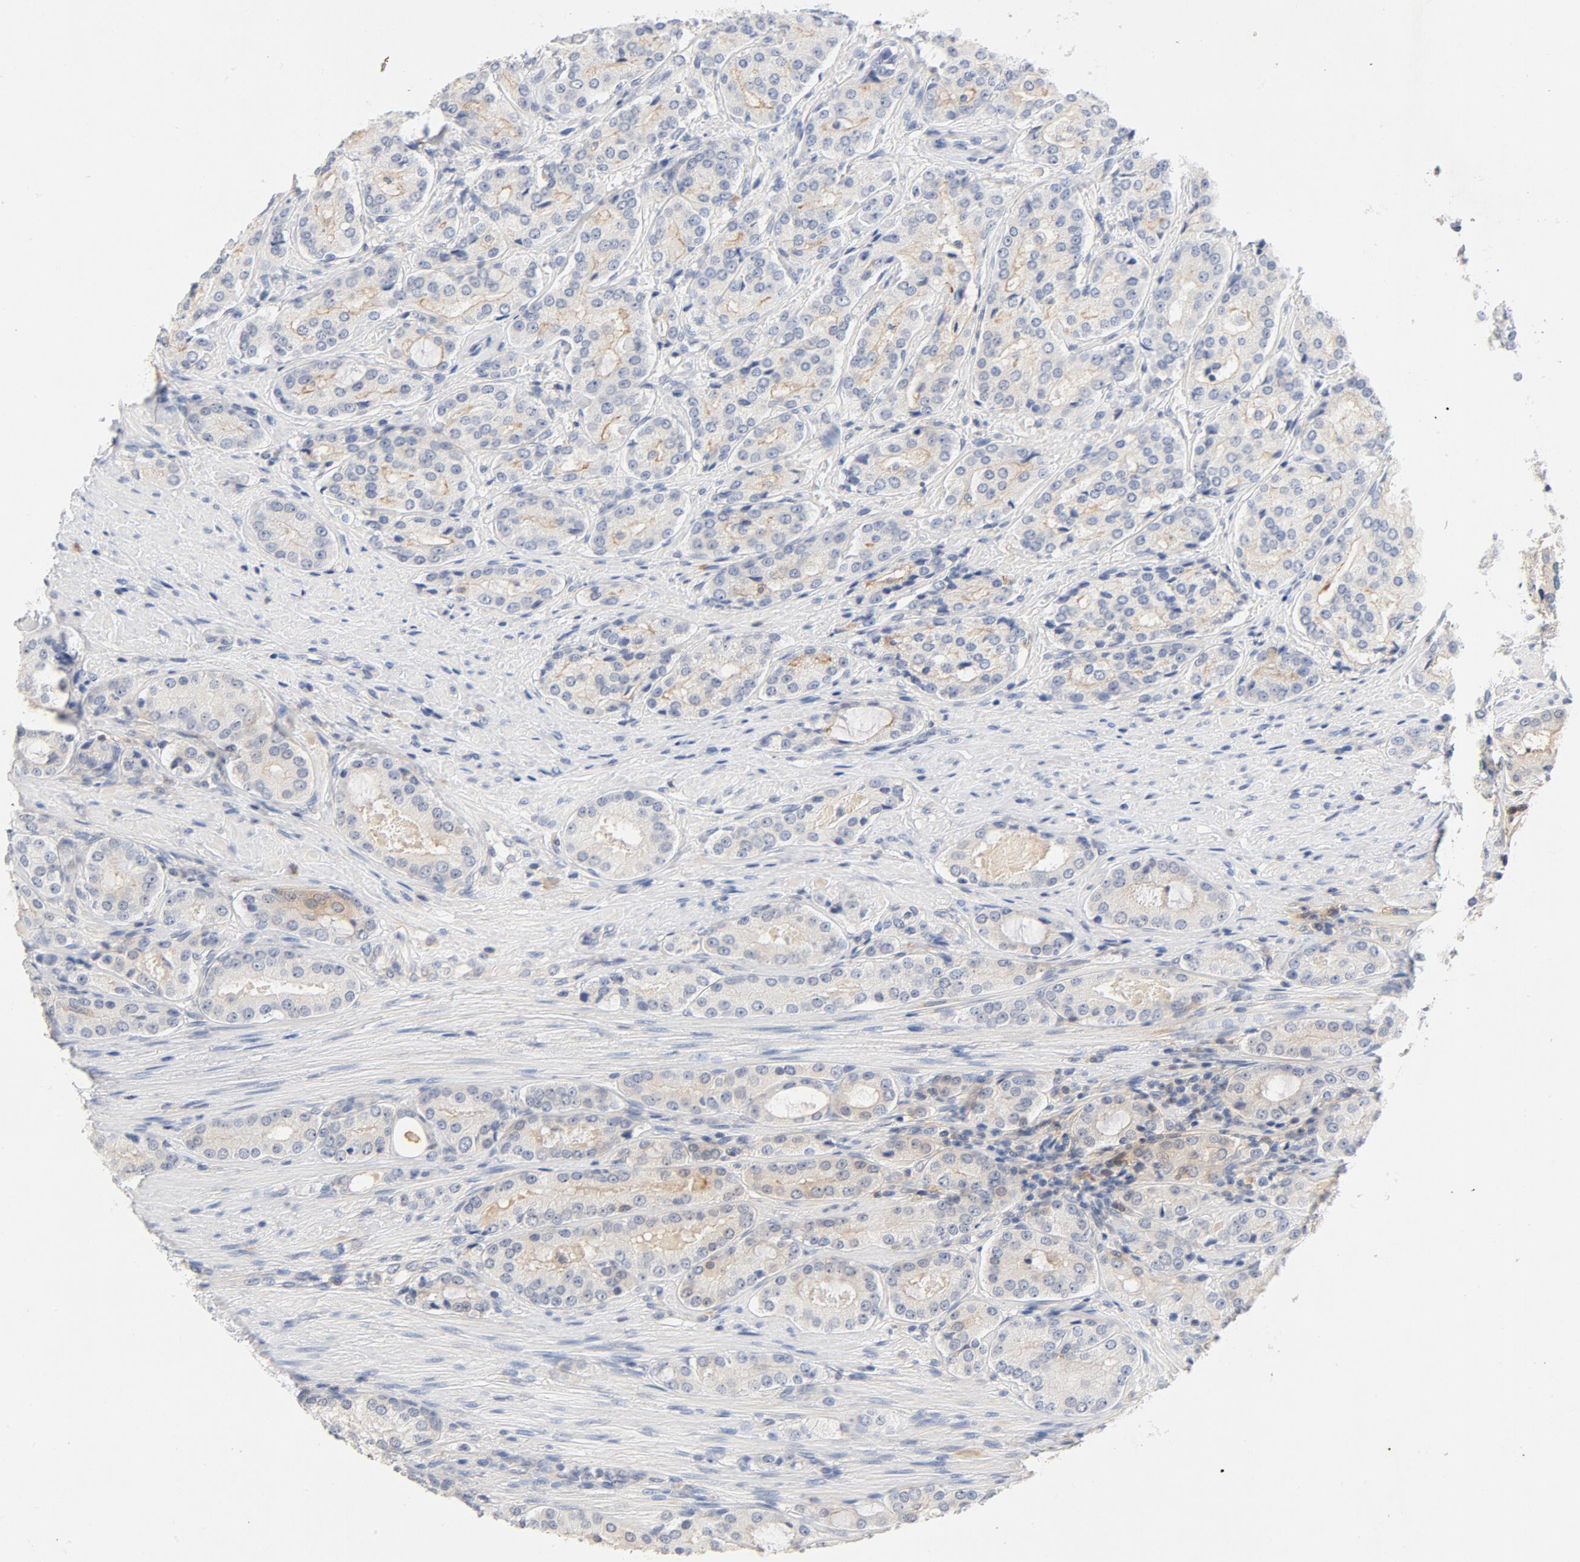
{"staining": {"intensity": "weak", "quantity": "<25%", "location": "cytoplasmic/membranous"}, "tissue": "prostate cancer", "cell_type": "Tumor cells", "image_type": "cancer", "snomed": [{"axis": "morphology", "description": "Adenocarcinoma, High grade"}, {"axis": "topography", "description": "Prostate"}], "caption": "Tumor cells are negative for brown protein staining in prostate cancer (adenocarcinoma (high-grade)).", "gene": "STAT1", "patient": {"sex": "male", "age": 72}}